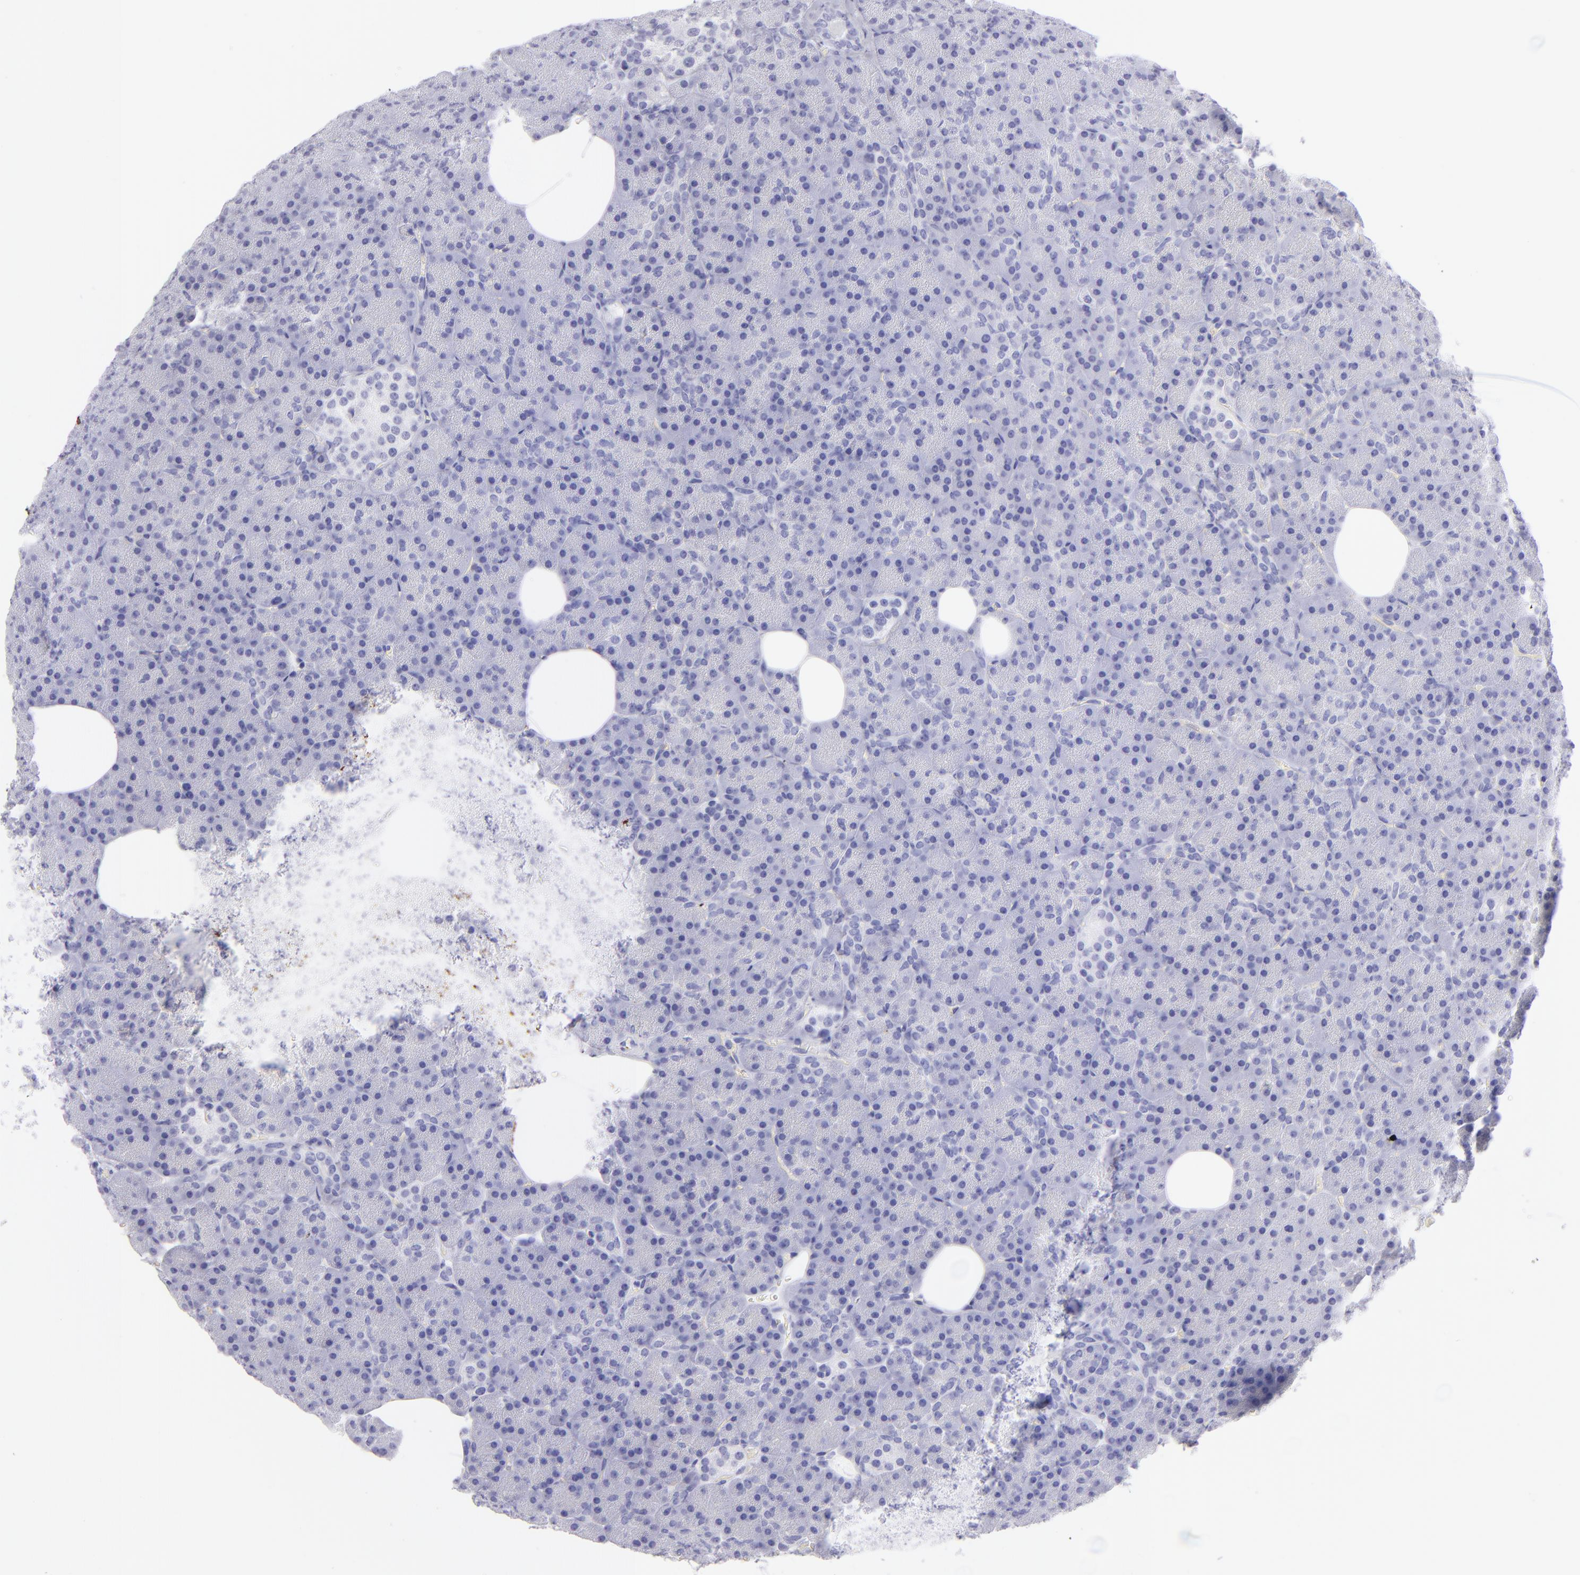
{"staining": {"intensity": "negative", "quantity": "none", "location": "none"}, "tissue": "pancreas", "cell_type": "Exocrine glandular cells", "image_type": "normal", "snomed": [{"axis": "morphology", "description": "Normal tissue, NOS"}, {"axis": "topography", "description": "Pancreas"}], "caption": "The photomicrograph displays no significant positivity in exocrine glandular cells of pancreas.", "gene": "SLC1A3", "patient": {"sex": "female", "age": 35}}